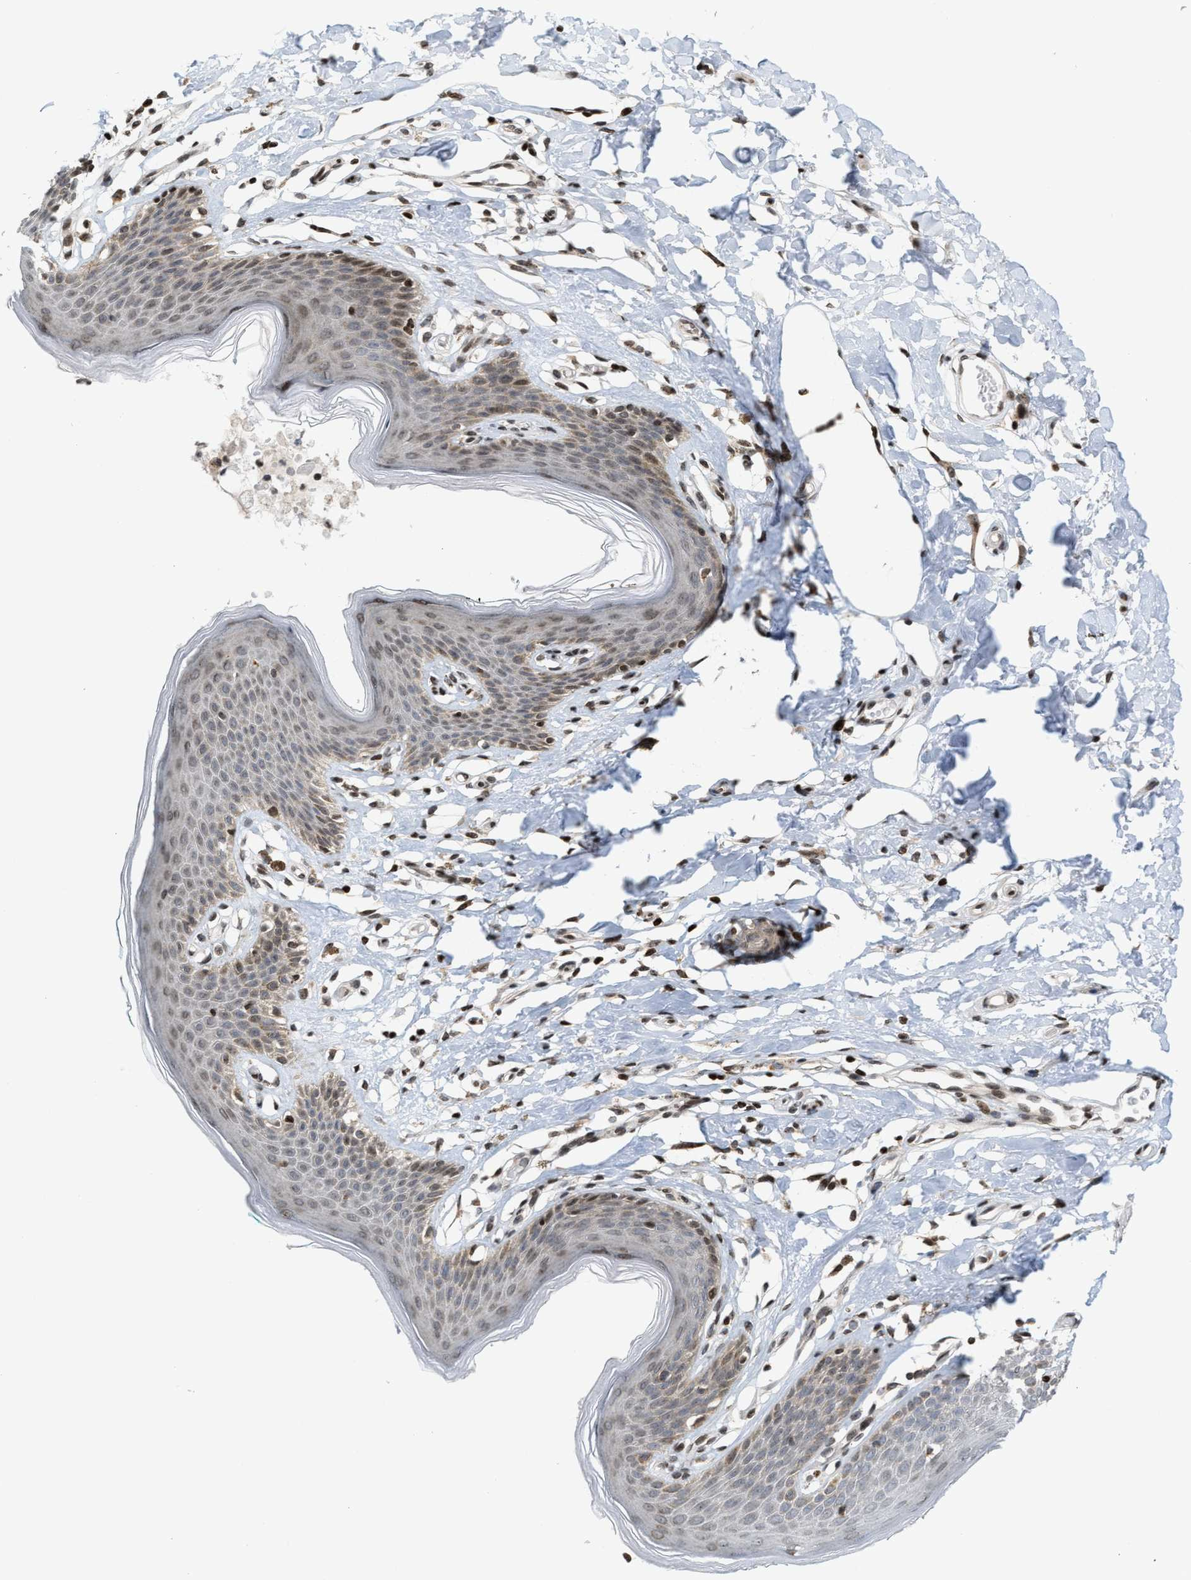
{"staining": {"intensity": "moderate", "quantity": "25%-75%", "location": "cytoplasmic/membranous,nuclear"}, "tissue": "skin", "cell_type": "Epidermal cells", "image_type": "normal", "snomed": [{"axis": "morphology", "description": "Normal tissue, NOS"}, {"axis": "topography", "description": "Vulva"}], "caption": "Protein expression analysis of normal skin shows moderate cytoplasmic/membranous,nuclear staining in about 25%-75% of epidermal cells. (brown staining indicates protein expression, while blue staining denotes nuclei).", "gene": "PDZD2", "patient": {"sex": "female", "age": 66}}